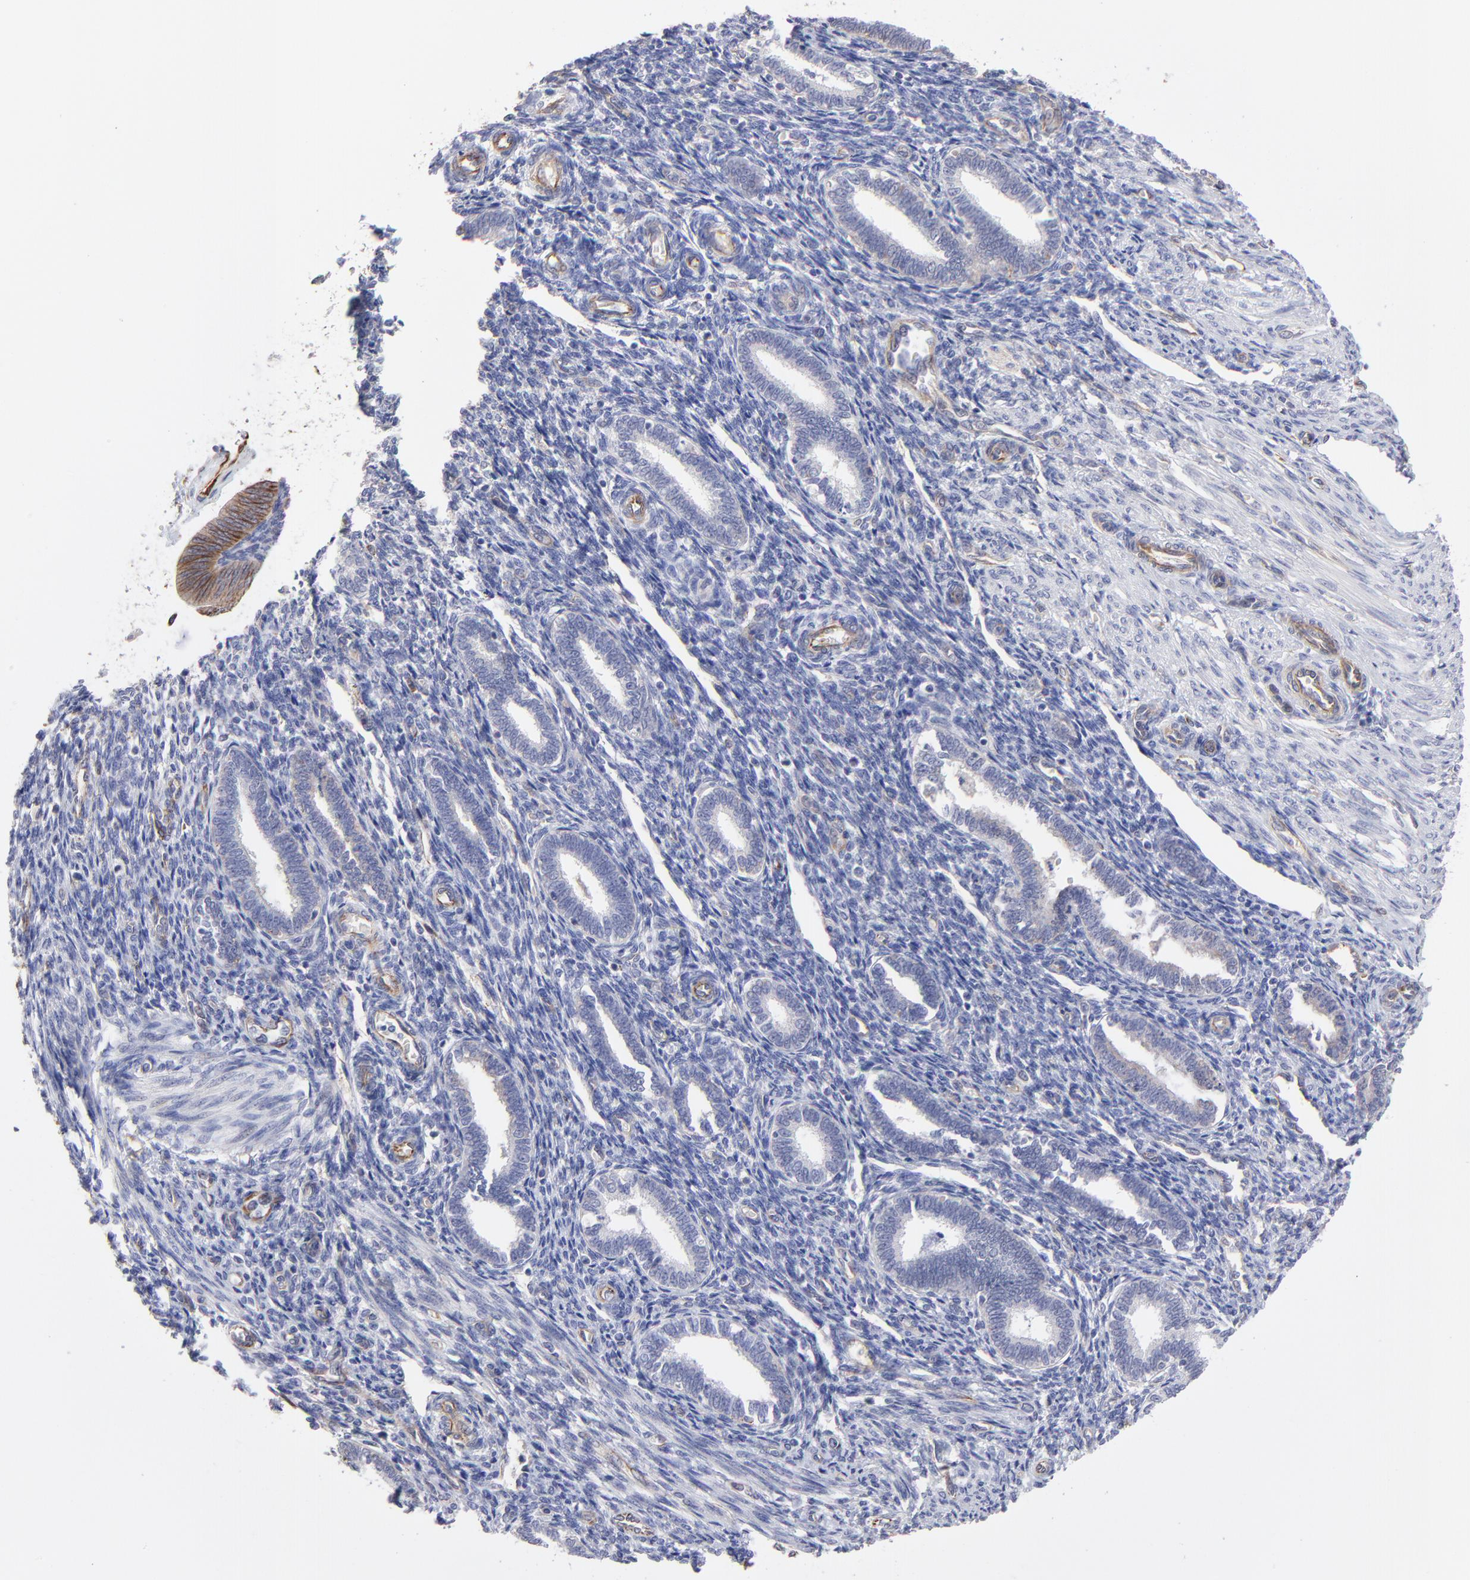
{"staining": {"intensity": "moderate", "quantity": ">75%", "location": "cytoplasmic/membranous"}, "tissue": "endometrium", "cell_type": "Cells in endometrial stroma", "image_type": "normal", "snomed": [{"axis": "morphology", "description": "Normal tissue, NOS"}, {"axis": "topography", "description": "Endometrium"}], "caption": "Protein analysis of unremarkable endometrium exhibits moderate cytoplasmic/membranous expression in approximately >75% of cells in endometrial stroma.", "gene": "COX8C", "patient": {"sex": "female", "age": 27}}